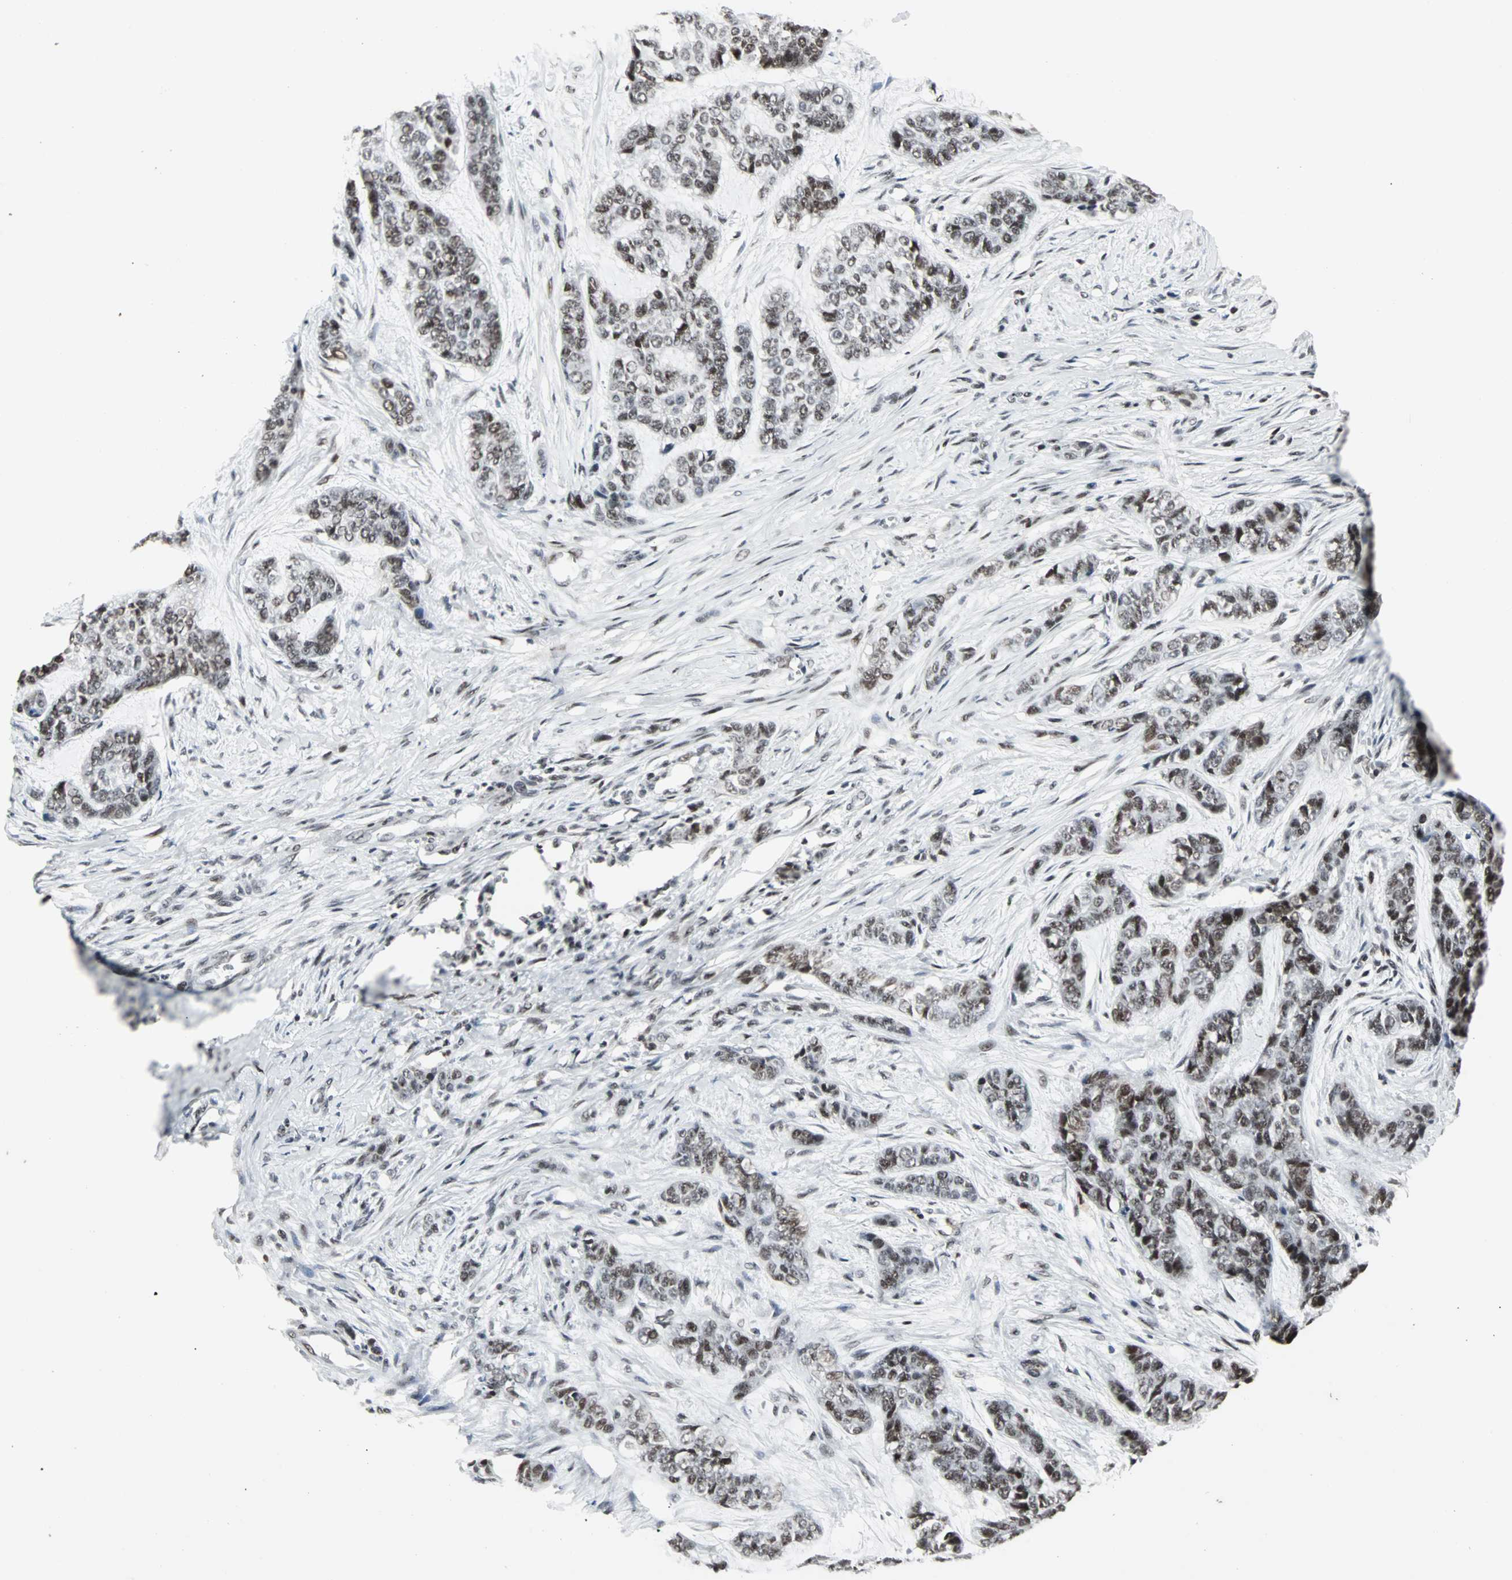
{"staining": {"intensity": "moderate", "quantity": ">75%", "location": "nuclear"}, "tissue": "skin cancer", "cell_type": "Tumor cells", "image_type": "cancer", "snomed": [{"axis": "morphology", "description": "Basal cell carcinoma"}, {"axis": "topography", "description": "Skin"}], "caption": "Protein expression analysis of human skin cancer reveals moderate nuclear staining in approximately >75% of tumor cells.", "gene": "PNKP", "patient": {"sex": "female", "age": 64}}